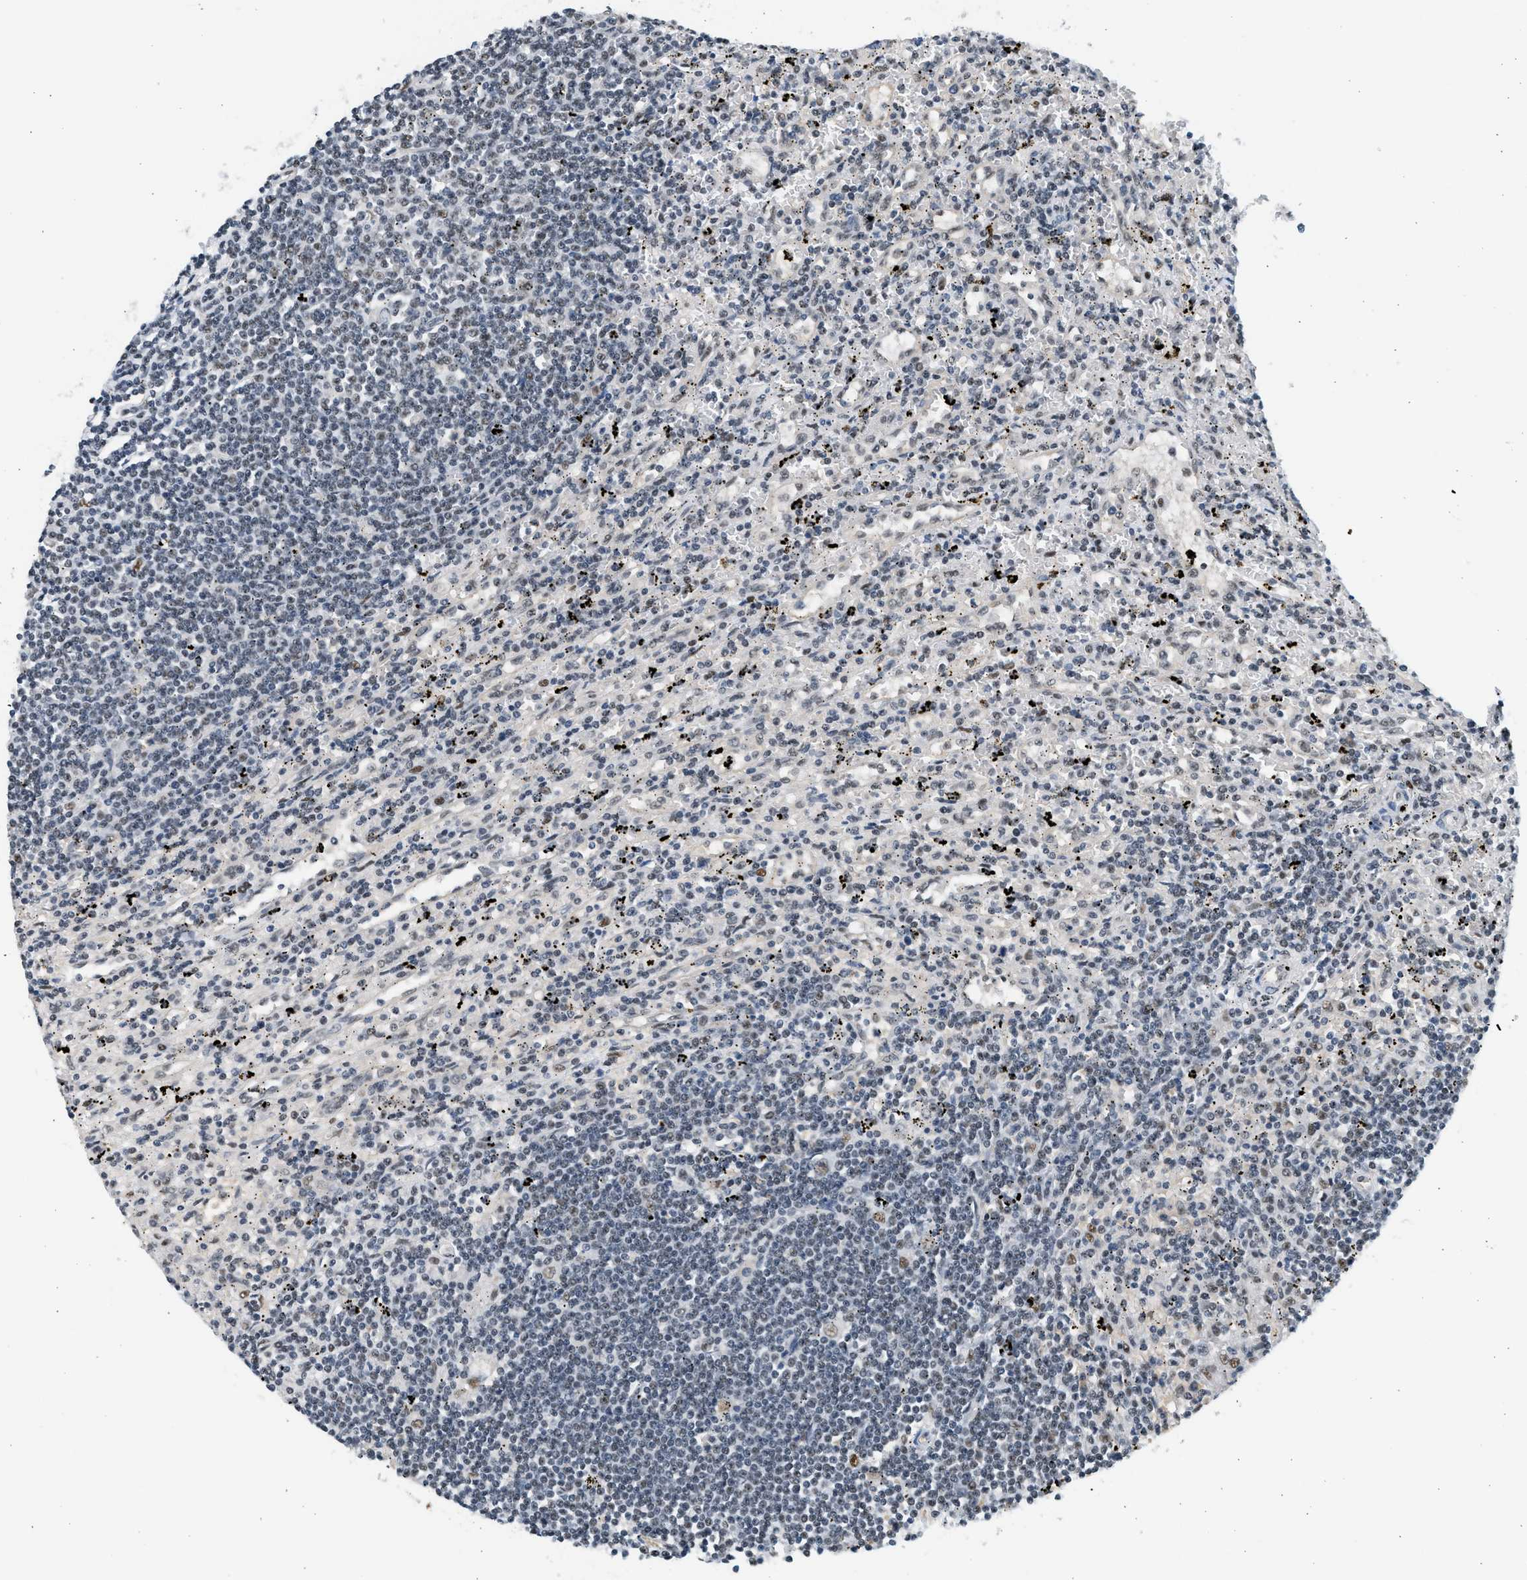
{"staining": {"intensity": "negative", "quantity": "none", "location": "none"}, "tissue": "lymphoma", "cell_type": "Tumor cells", "image_type": "cancer", "snomed": [{"axis": "morphology", "description": "Malignant lymphoma, non-Hodgkin's type, Low grade"}, {"axis": "topography", "description": "Spleen"}], "caption": "Immunohistochemical staining of human malignant lymphoma, non-Hodgkin's type (low-grade) reveals no significant staining in tumor cells.", "gene": "HIPK1", "patient": {"sex": "male", "age": 76}}